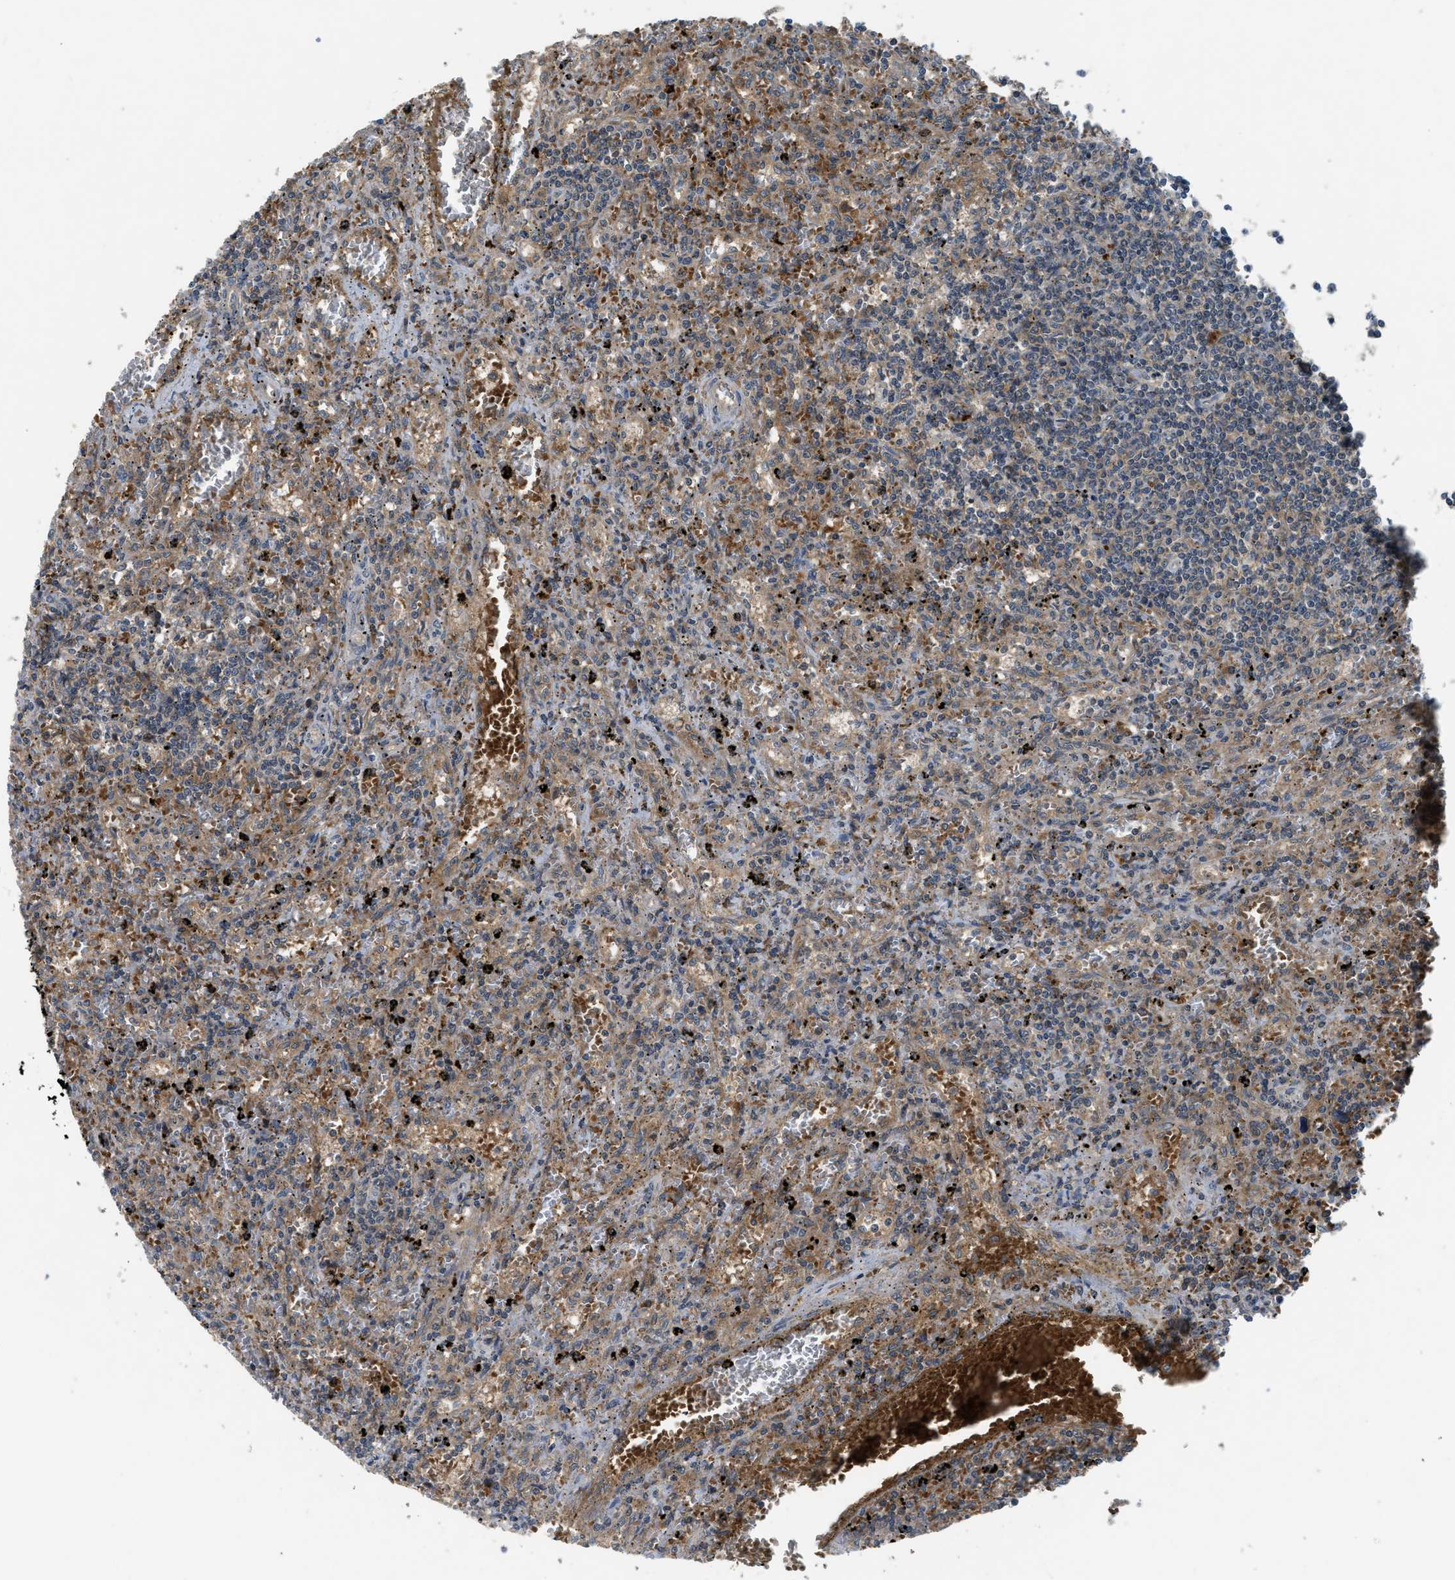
{"staining": {"intensity": "weak", "quantity": "25%-75%", "location": "cytoplasmic/membranous"}, "tissue": "lymphoma", "cell_type": "Tumor cells", "image_type": "cancer", "snomed": [{"axis": "morphology", "description": "Malignant lymphoma, non-Hodgkin's type, Low grade"}, {"axis": "topography", "description": "Spleen"}], "caption": "Immunohistochemical staining of lymphoma demonstrates low levels of weak cytoplasmic/membranous protein positivity in approximately 25%-75% of tumor cells.", "gene": "PDE7A", "patient": {"sex": "male", "age": 76}}